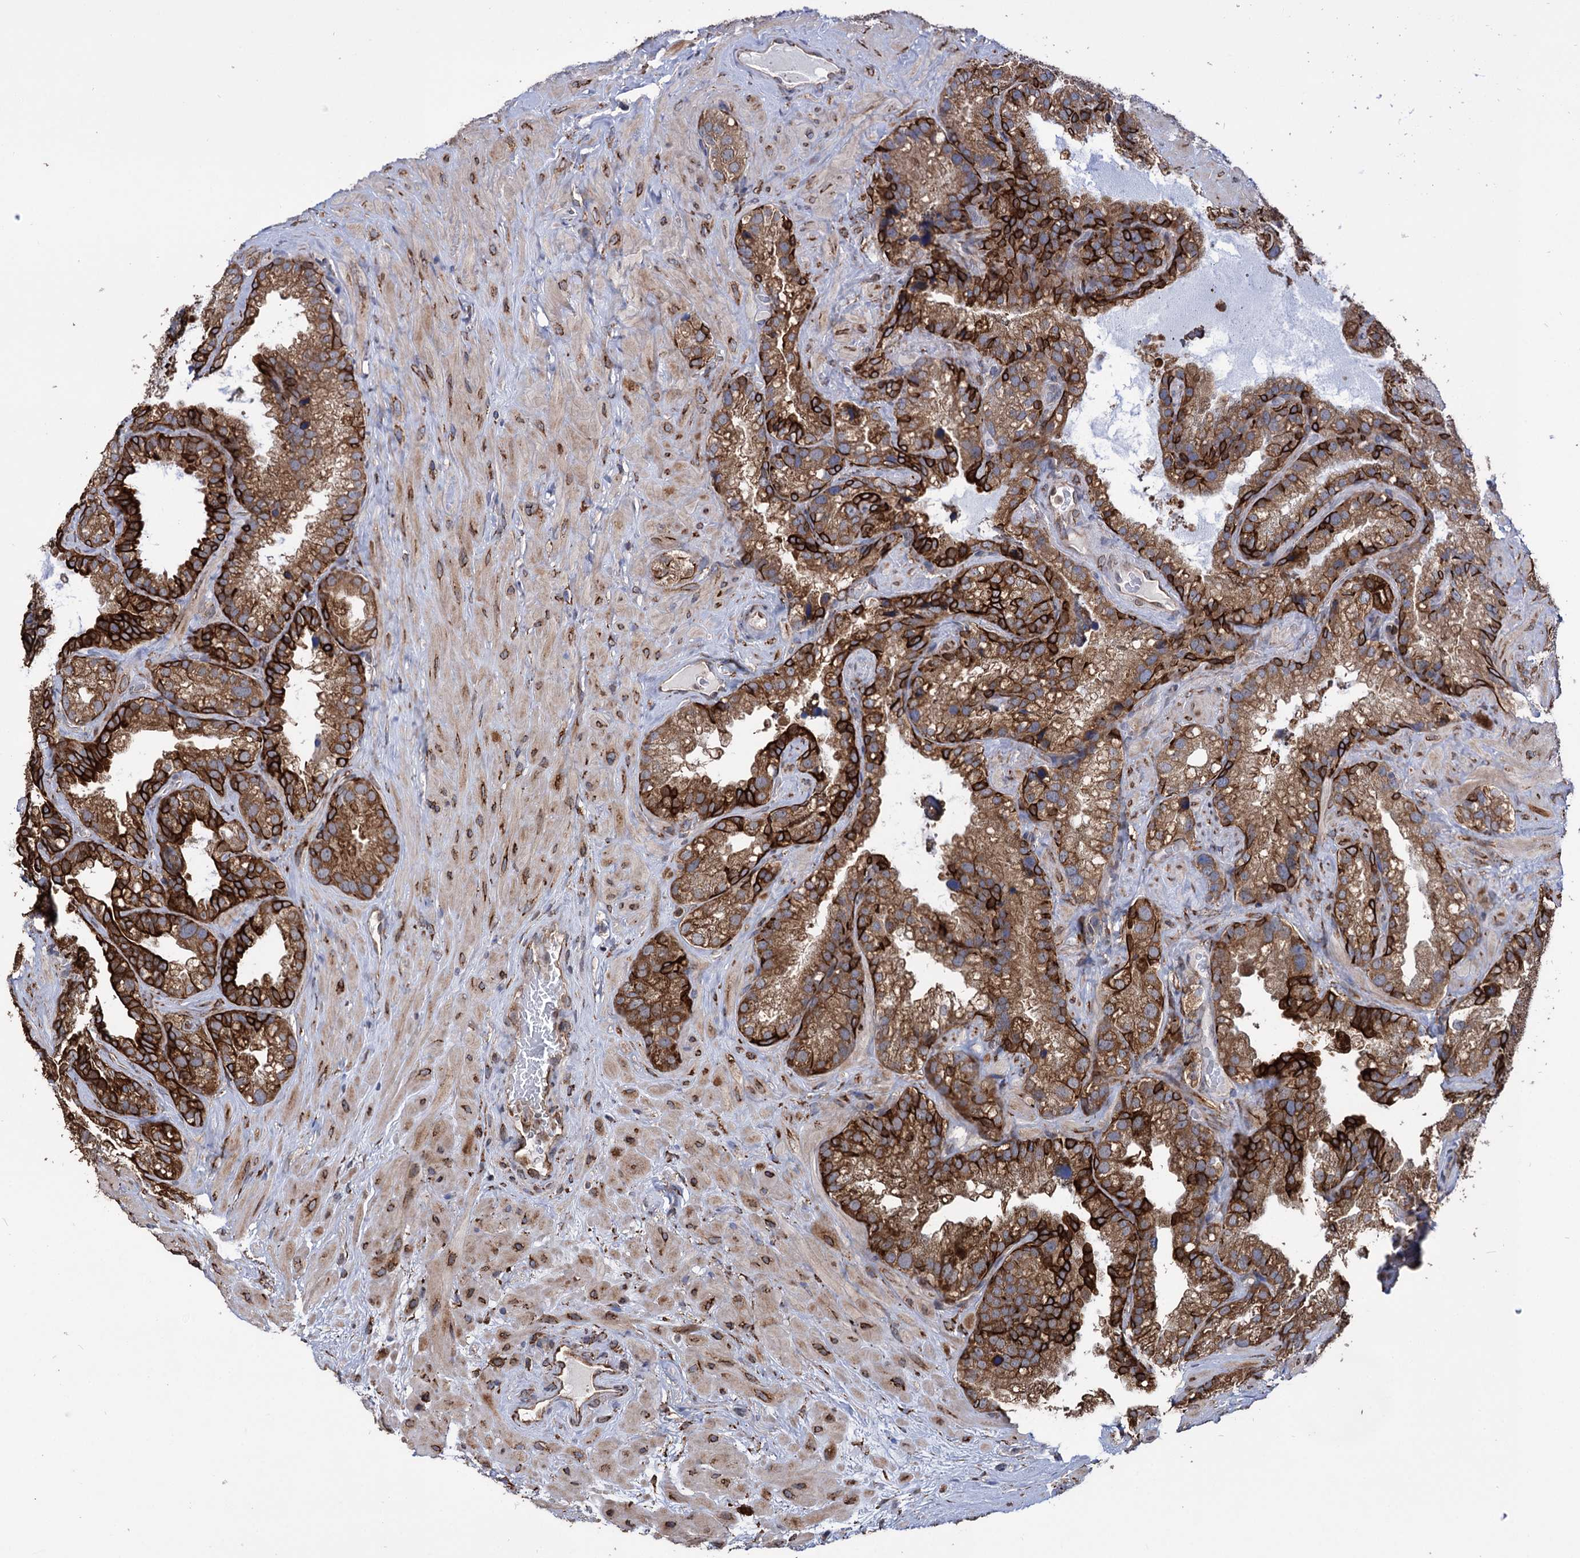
{"staining": {"intensity": "strong", "quantity": ">75%", "location": "cytoplasmic/membranous"}, "tissue": "seminal vesicle", "cell_type": "Glandular cells", "image_type": "normal", "snomed": [{"axis": "morphology", "description": "Normal tissue, NOS"}, {"axis": "topography", "description": "Prostate"}, {"axis": "topography", "description": "Seminal veicle"}], "caption": "Immunohistochemical staining of benign human seminal vesicle demonstrates >75% levels of strong cytoplasmic/membranous protein positivity in about >75% of glandular cells.", "gene": "CDAN1", "patient": {"sex": "male", "age": 68}}